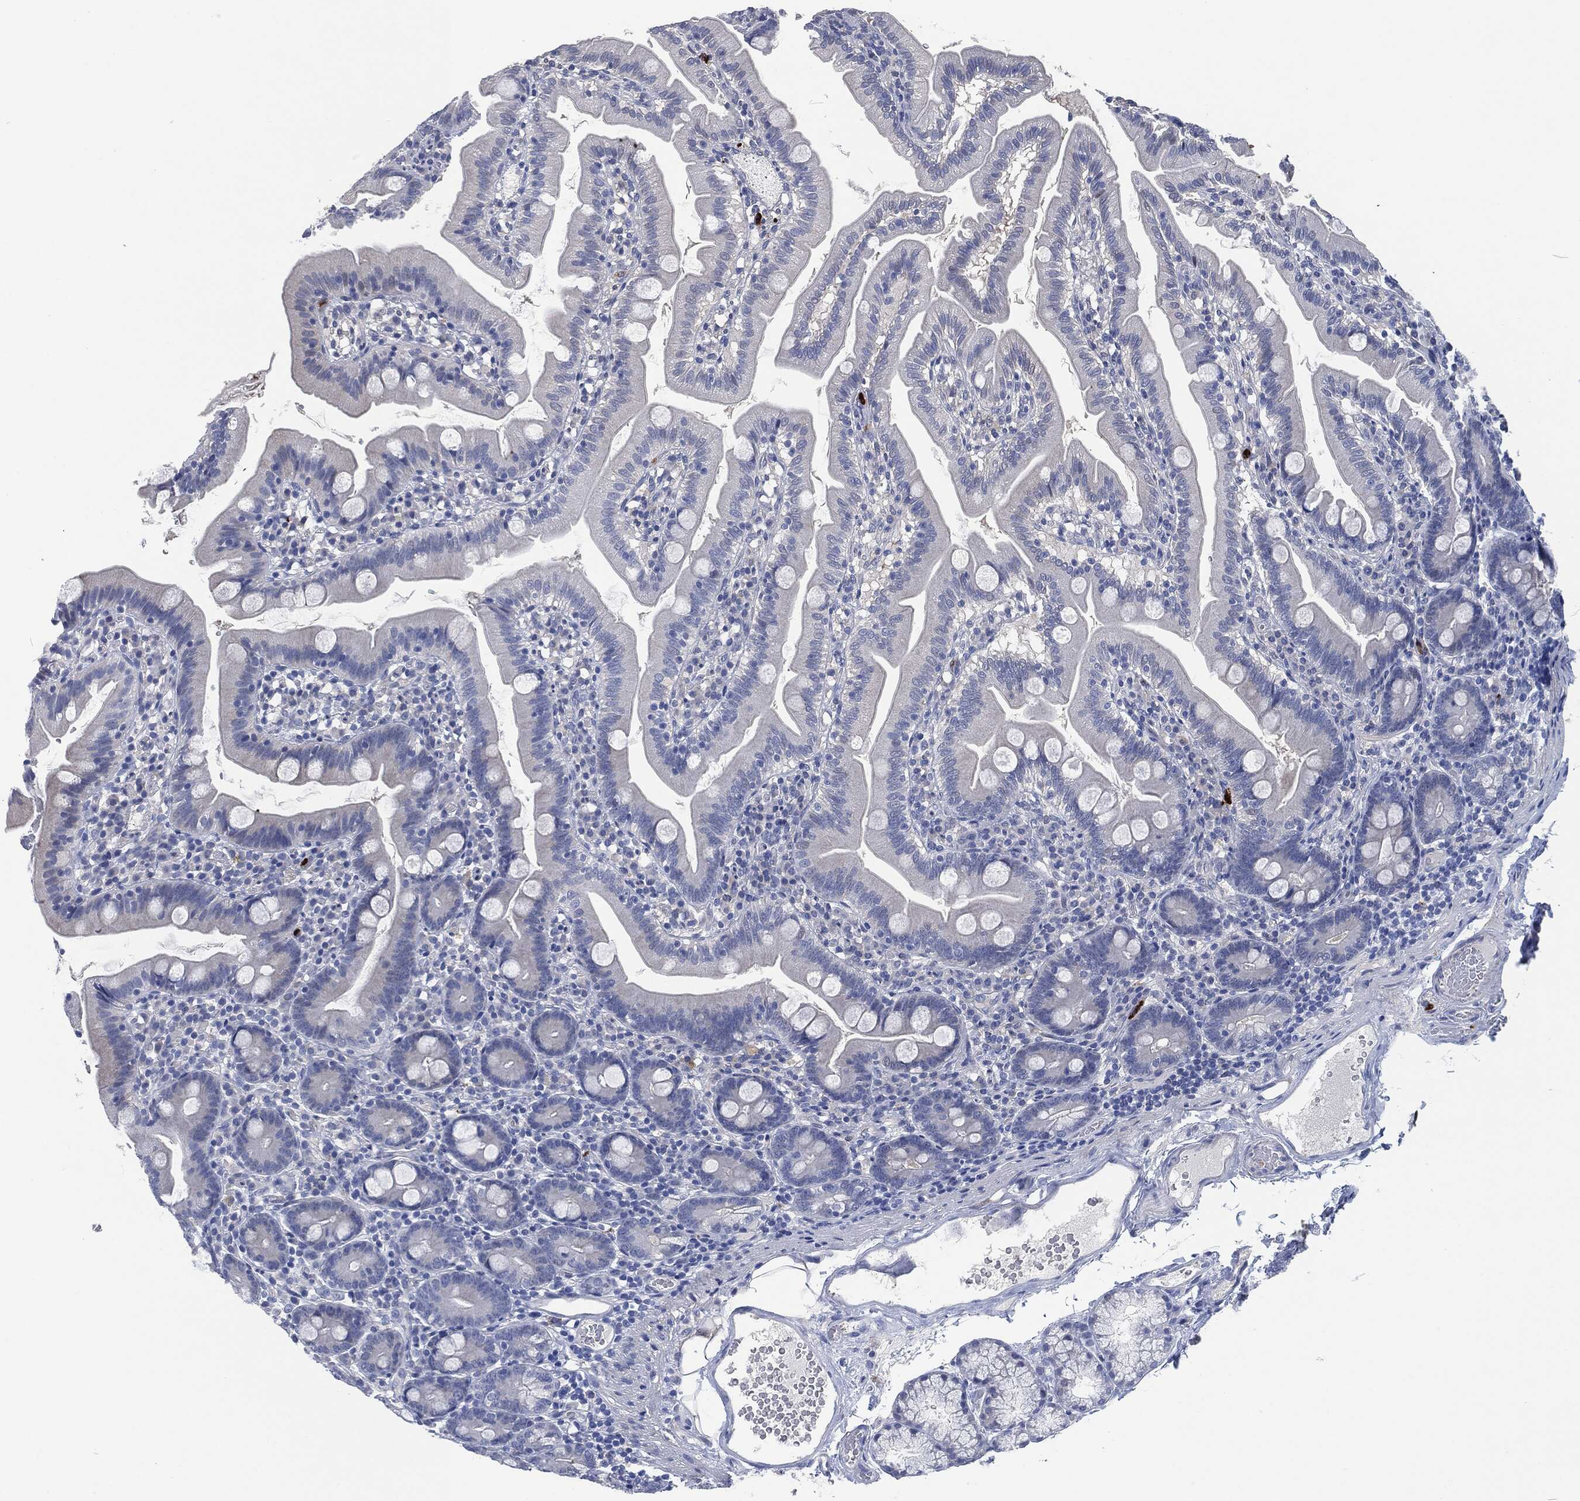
{"staining": {"intensity": "negative", "quantity": "none", "location": "none"}, "tissue": "duodenum", "cell_type": "Glandular cells", "image_type": "normal", "snomed": [{"axis": "morphology", "description": "Normal tissue, NOS"}, {"axis": "topography", "description": "Duodenum"}], "caption": "A high-resolution photomicrograph shows IHC staining of normal duodenum, which exhibits no significant positivity in glandular cells.", "gene": "MPO", "patient": {"sex": "female", "age": 67}}